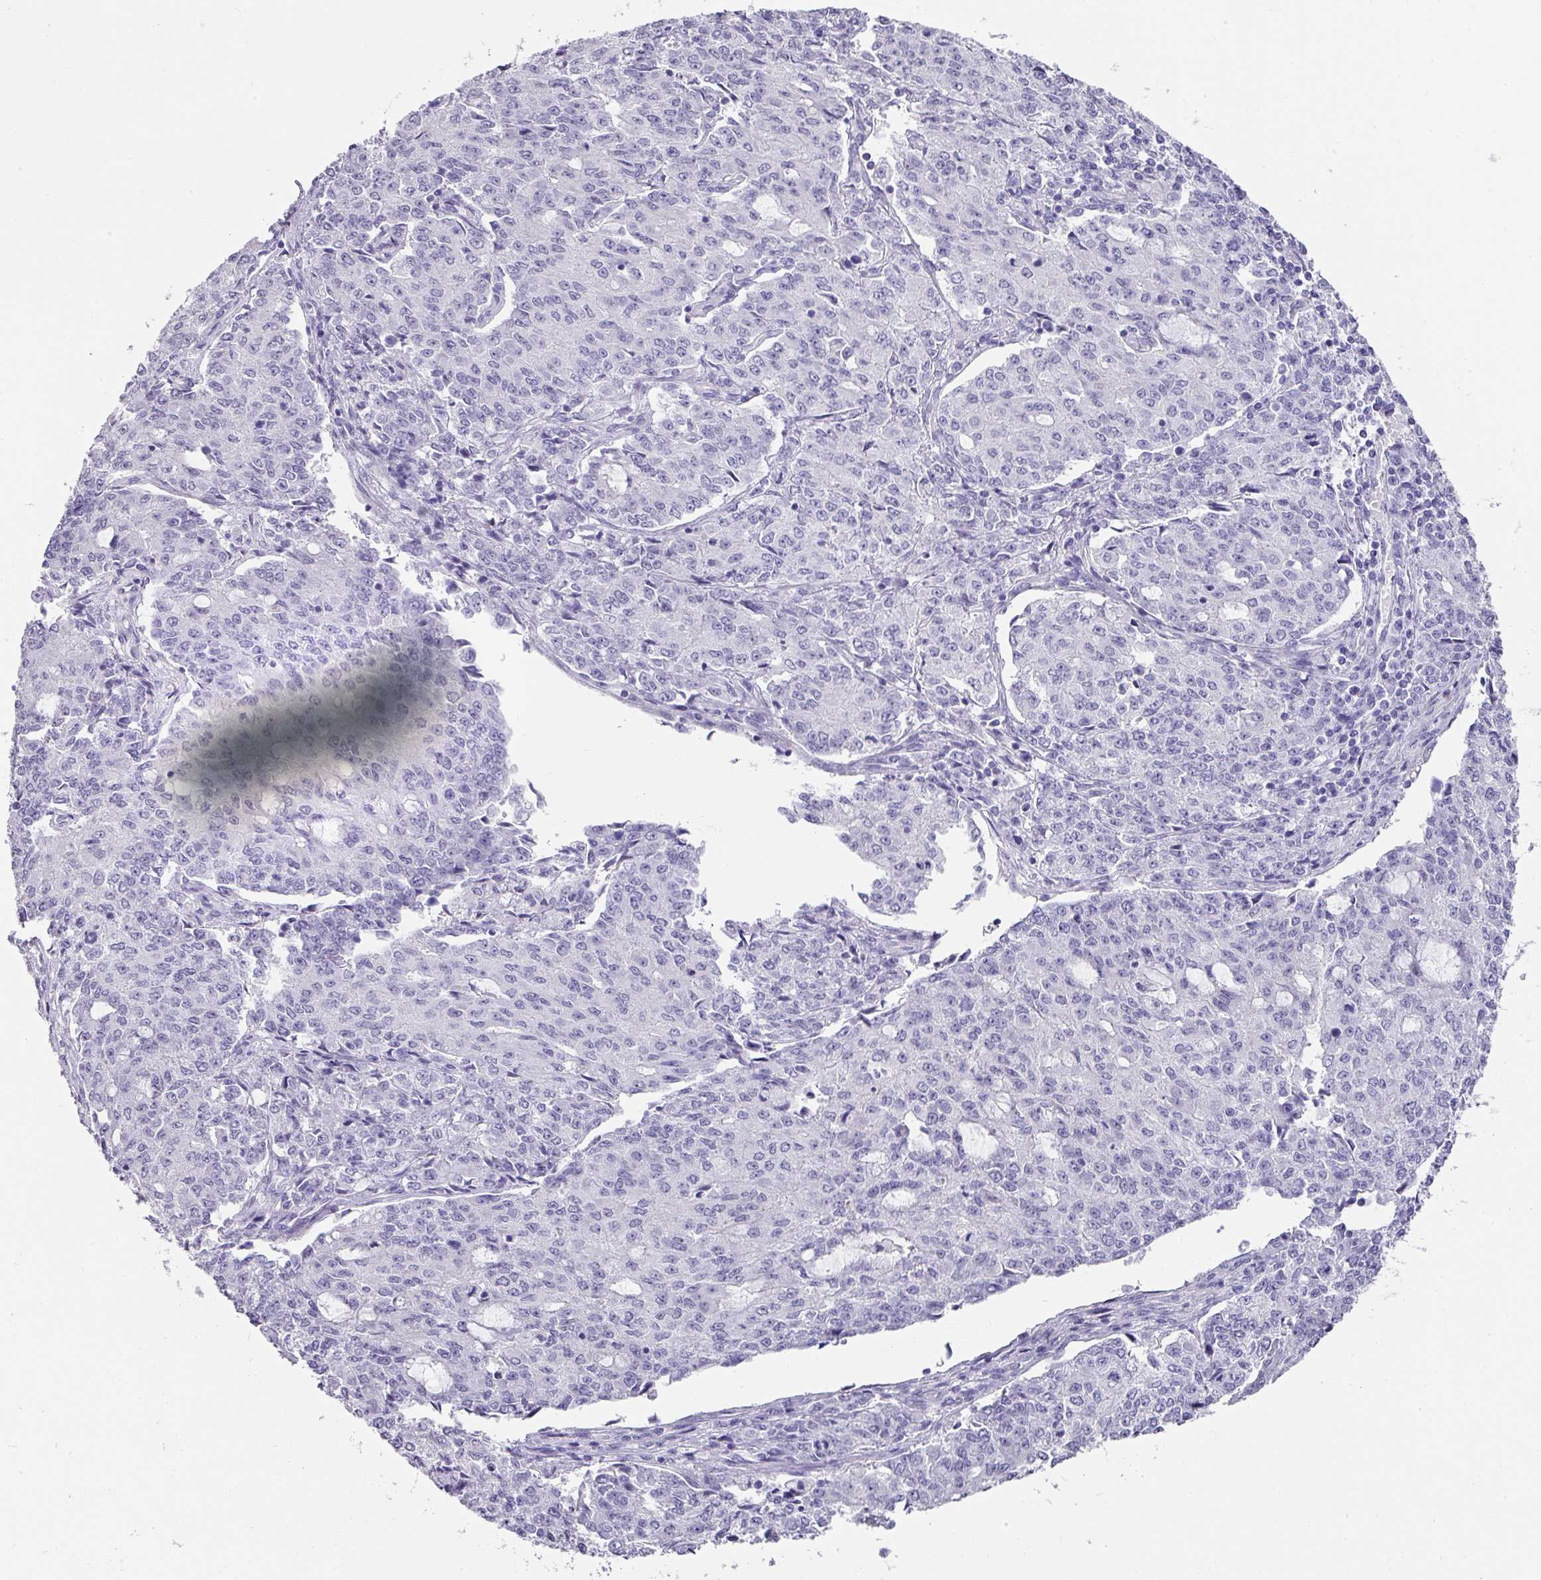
{"staining": {"intensity": "negative", "quantity": "none", "location": "none"}, "tissue": "endometrial cancer", "cell_type": "Tumor cells", "image_type": "cancer", "snomed": [{"axis": "morphology", "description": "Adenocarcinoma, NOS"}, {"axis": "topography", "description": "Endometrium"}], "caption": "Tumor cells are negative for brown protein staining in endometrial adenocarcinoma. (Brightfield microscopy of DAB (3,3'-diaminobenzidine) immunohistochemistry at high magnification).", "gene": "ANKRD29", "patient": {"sex": "female", "age": 50}}